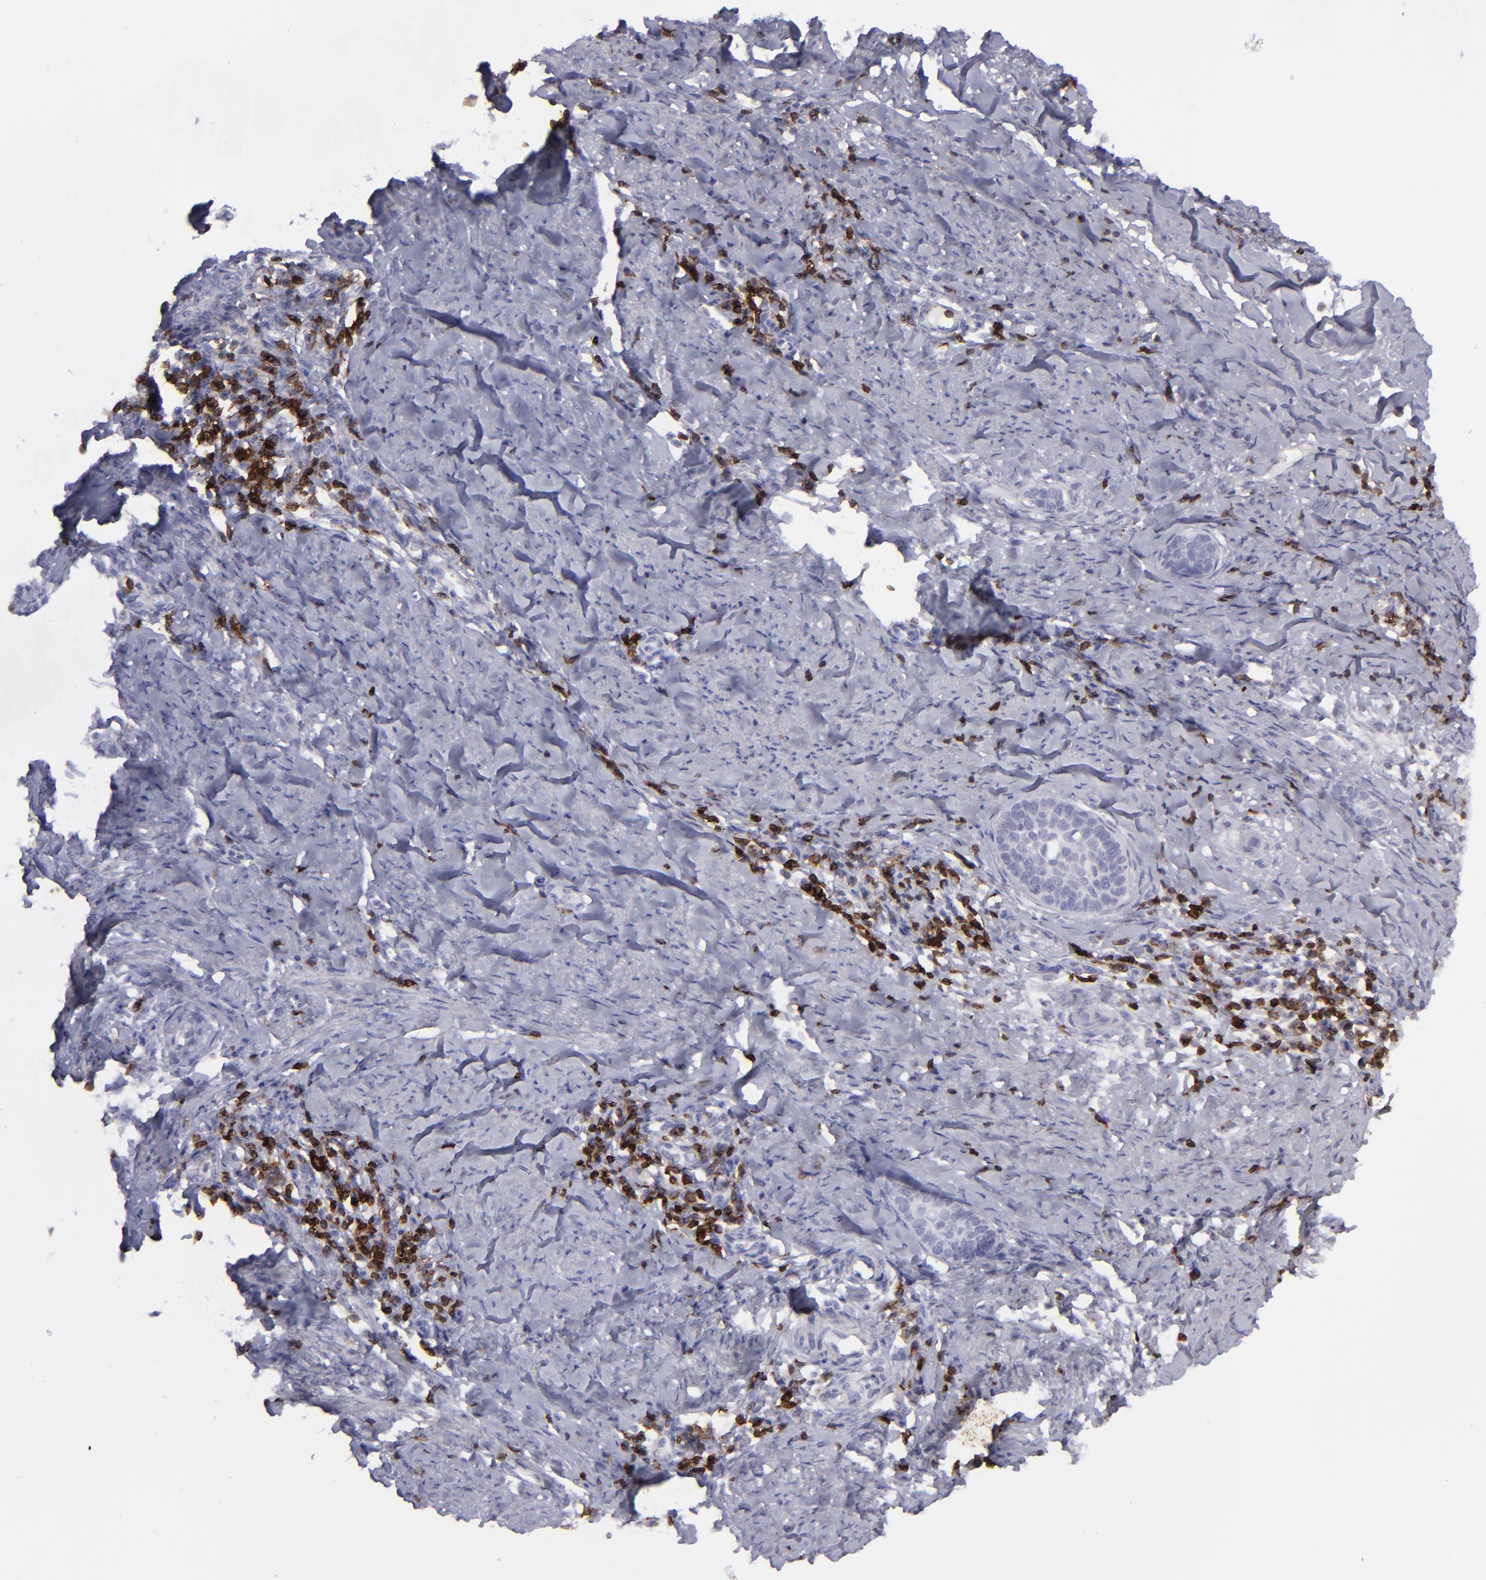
{"staining": {"intensity": "negative", "quantity": "none", "location": "none"}, "tissue": "cervical cancer", "cell_type": "Tumor cells", "image_type": "cancer", "snomed": [{"axis": "morphology", "description": "Squamous cell carcinoma, NOS"}, {"axis": "topography", "description": "Cervix"}], "caption": "Squamous cell carcinoma (cervical) stained for a protein using immunohistochemistry shows no positivity tumor cells.", "gene": "CD27", "patient": {"sex": "female", "age": 33}}